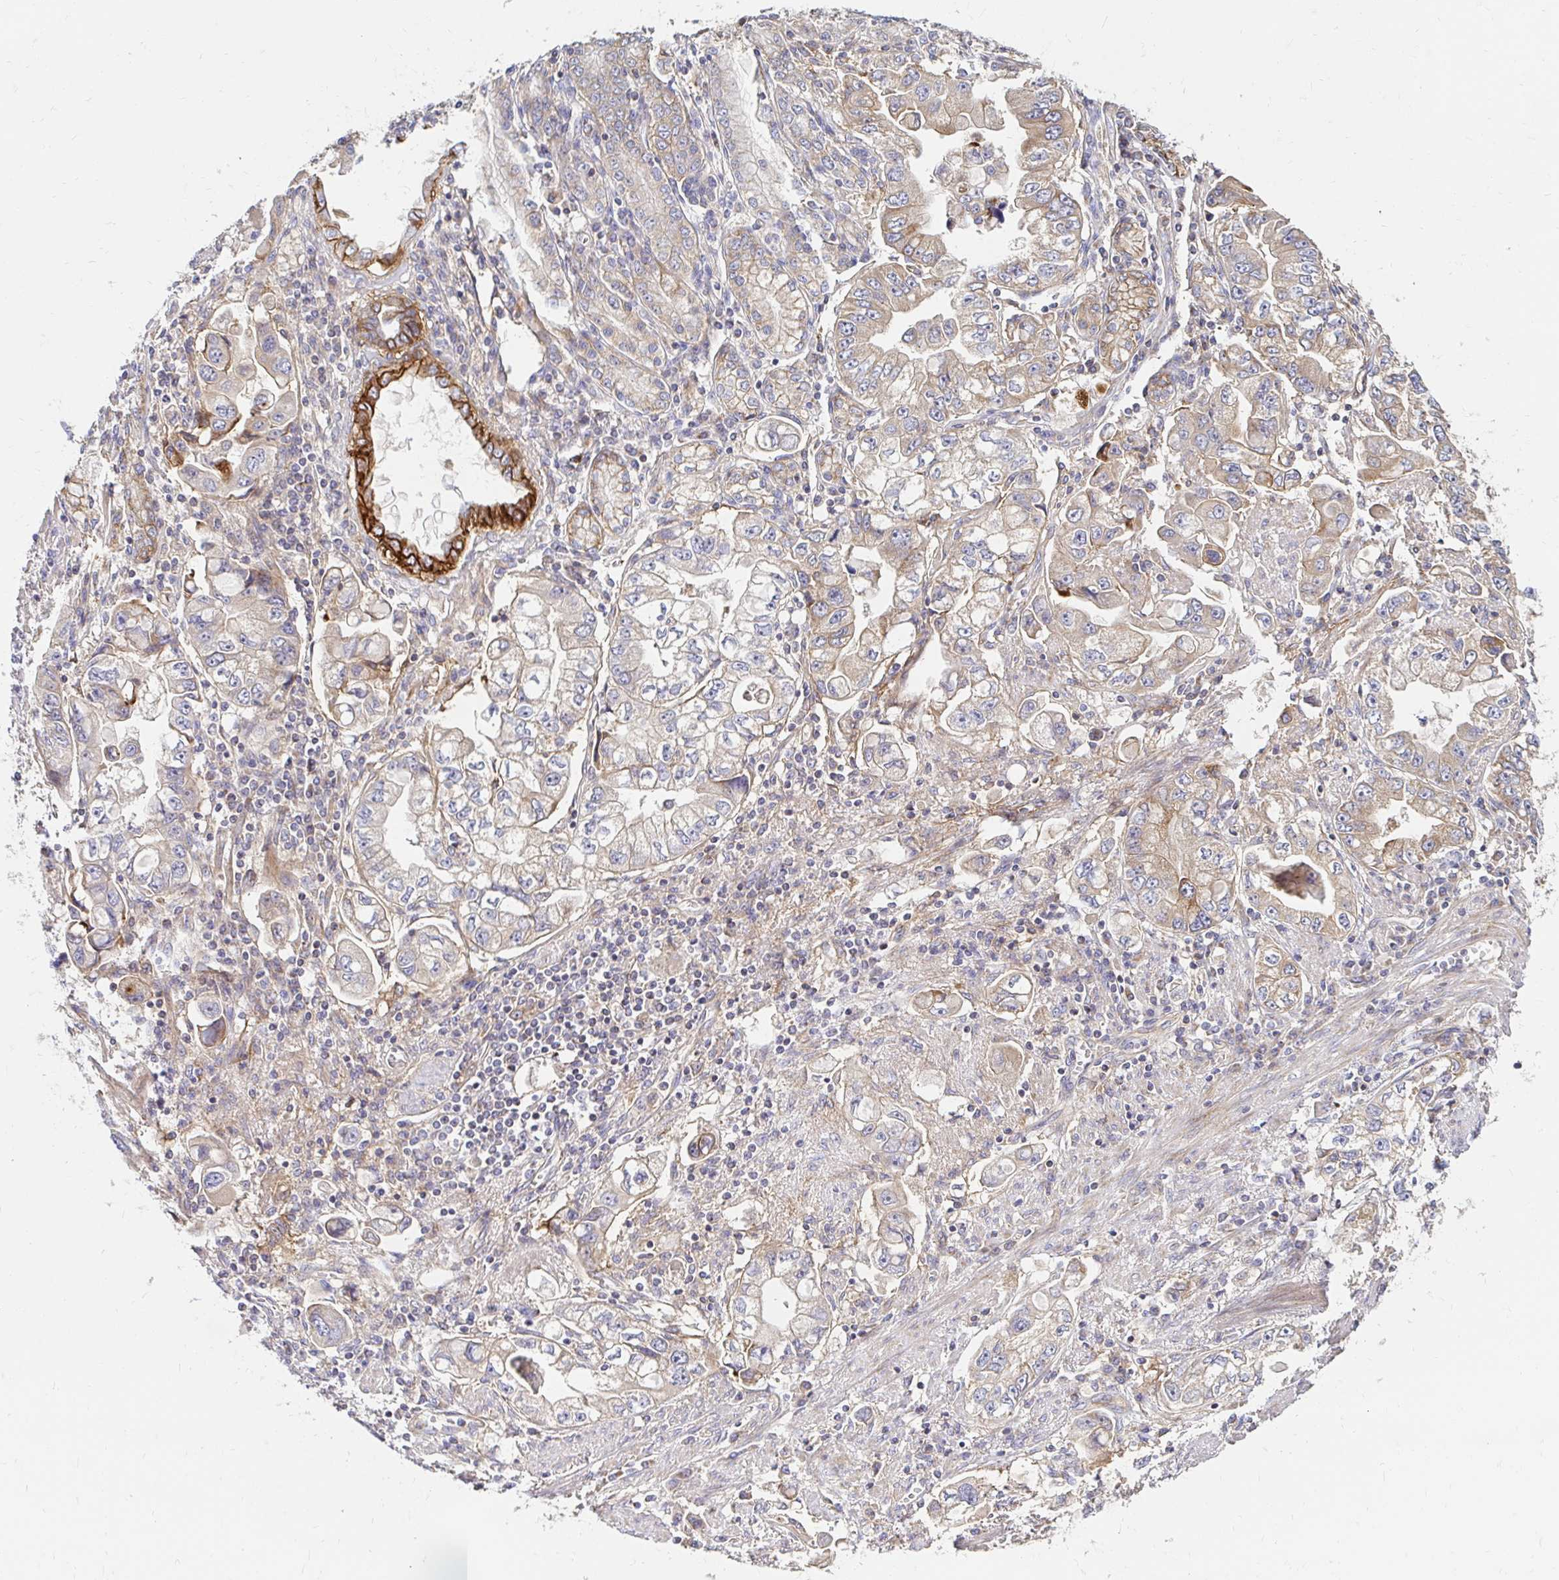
{"staining": {"intensity": "weak", "quantity": "<25%", "location": "cytoplasmic/membranous"}, "tissue": "stomach cancer", "cell_type": "Tumor cells", "image_type": "cancer", "snomed": [{"axis": "morphology", "description": "Adenocarcinoma, NOS"}, {"axis": "topography", "description": "Stomach, lower"}], "caption": "An image of stomach cancer stained for a protein exhibits no brown staining in tumor cells.", "gene": "ITGA2", "patient": {"sex": "female", "age": 93}}